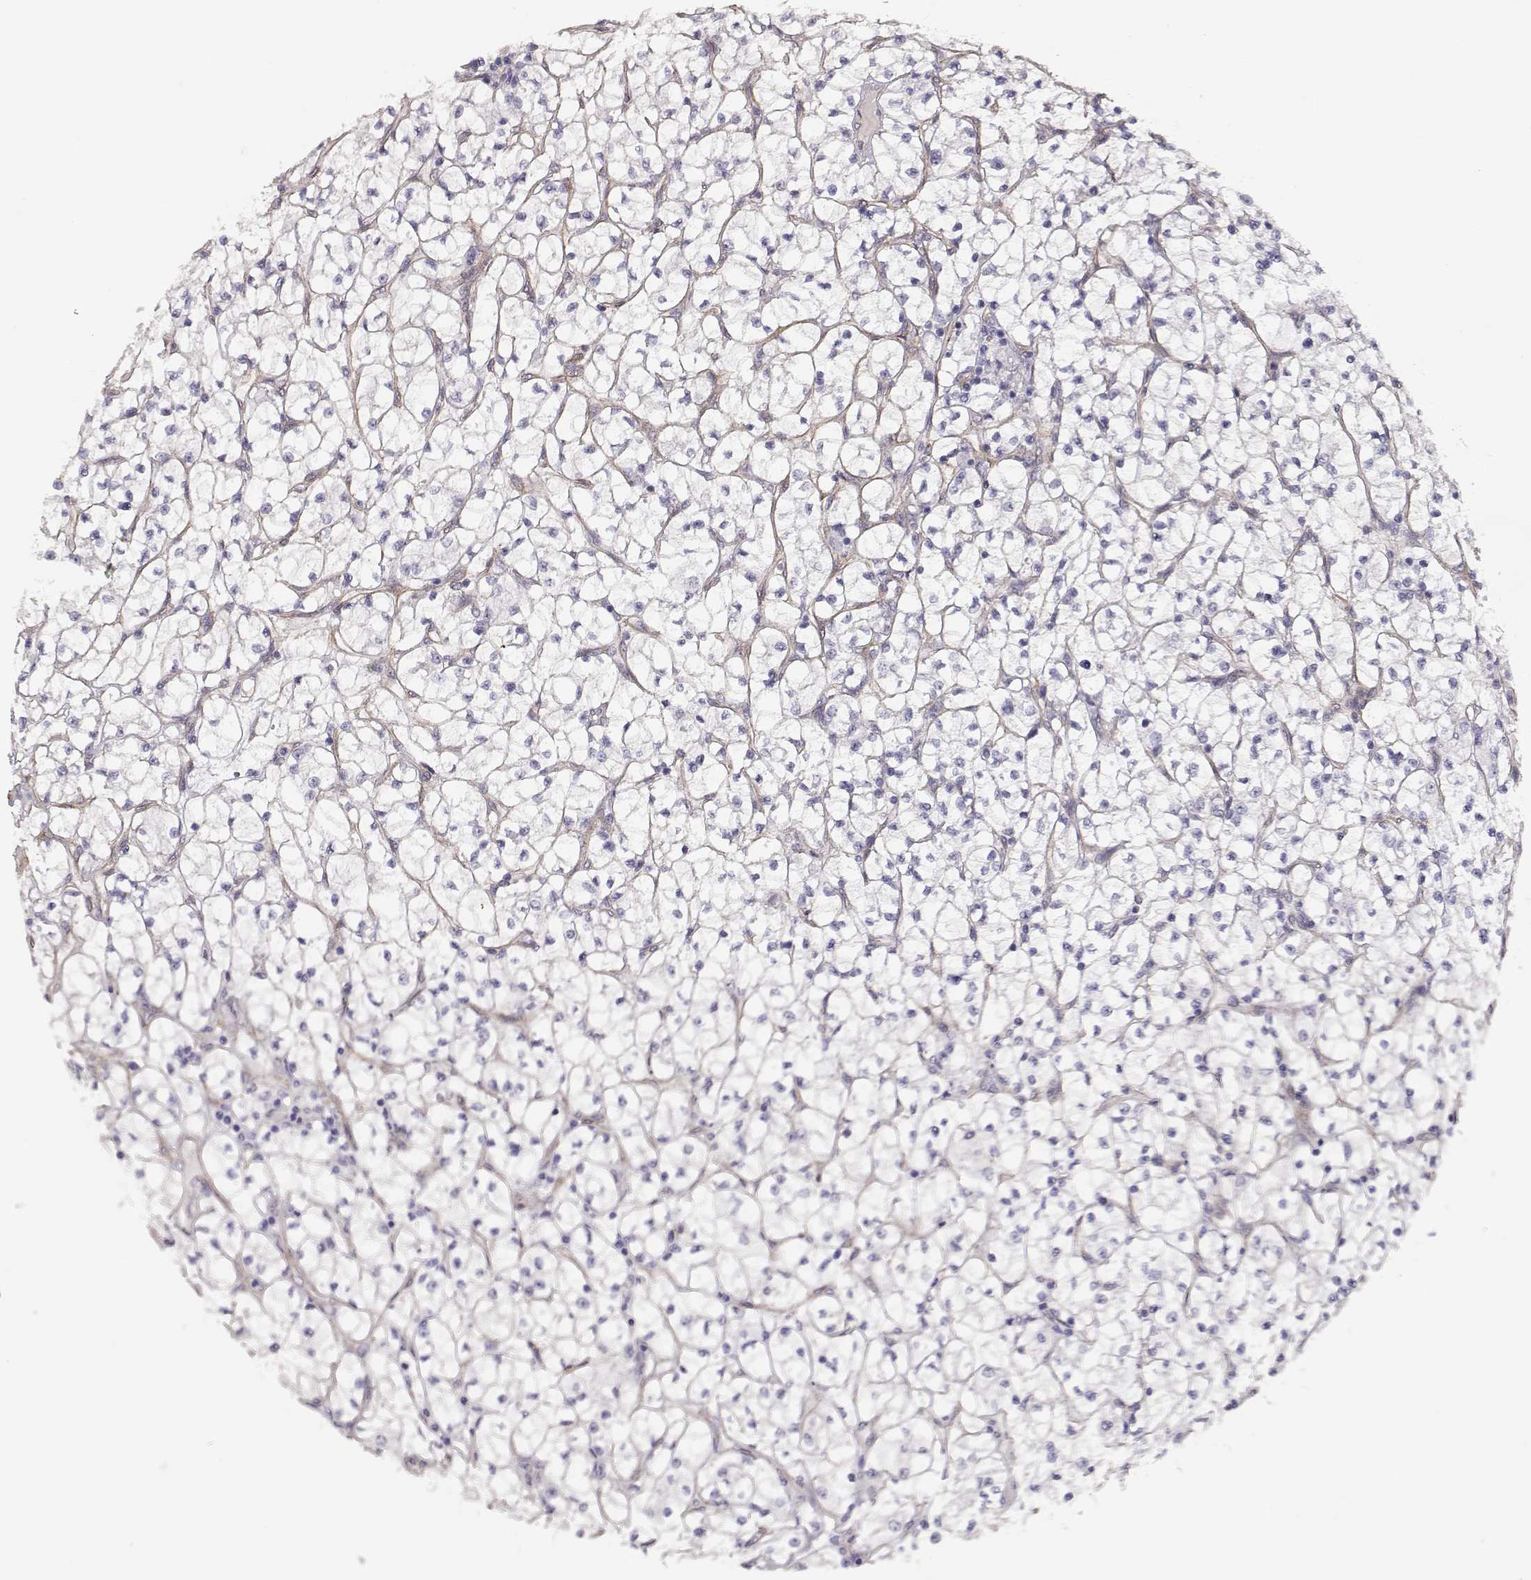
{"staining": {"intensity": "negative", "quantity": "none", "location": "none"}, "tissue": "renal cancer", "cell_type": "Tumor cells", "image_type": "cancer", "snomed": [{"axis": "morphology", "description": "Adenocarcinoma, NOS"}, {"axis": "topography", "description": "Kidney"}], "caption": "The micrograph displays no significant positivity in tumor cells of renal adenocarcinoma.", "gene": "LAMC1", "patient": {"sex": "female", "age": 64}}